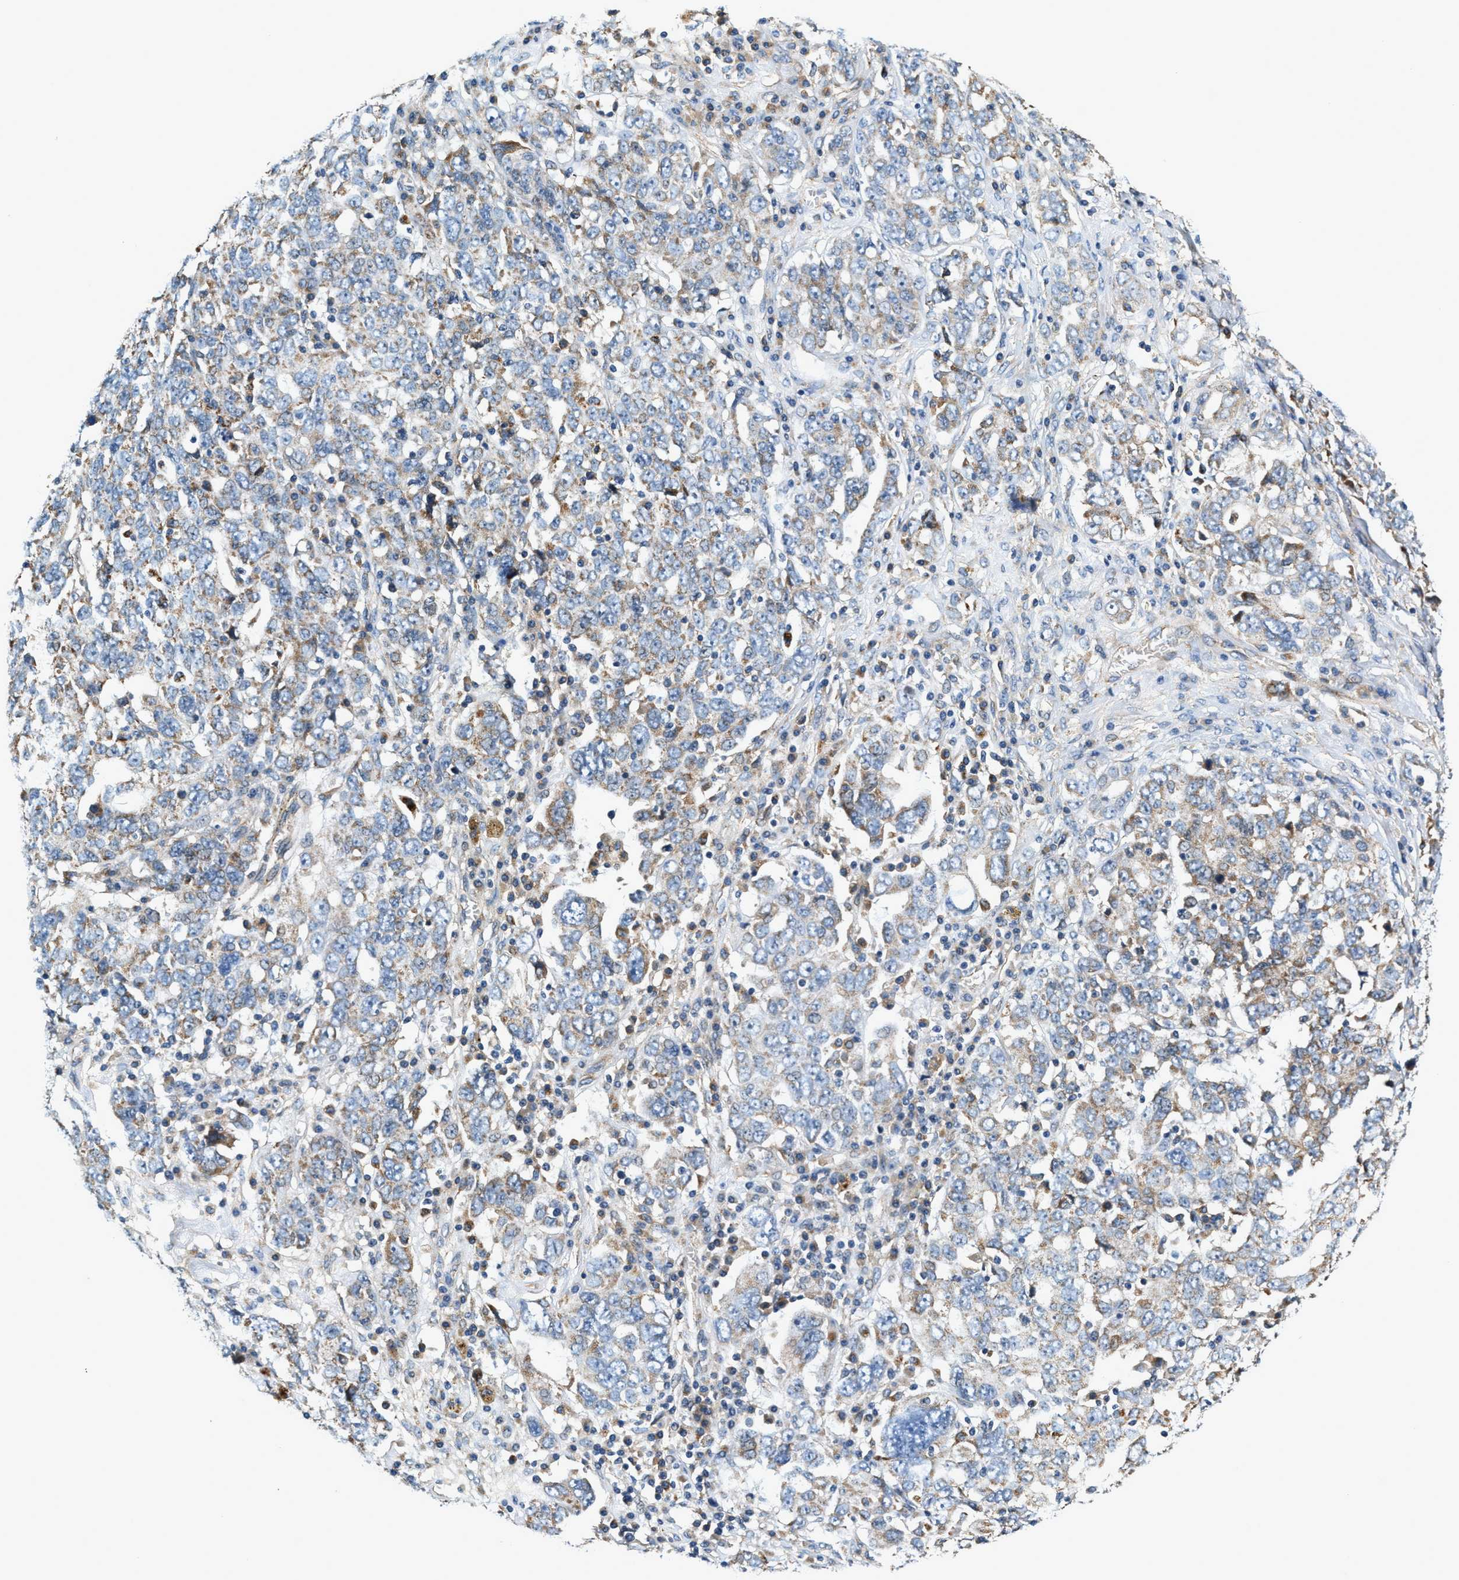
{"staining": {"intensity": "weak", "quantity": "25%-75%", "location": "cytoplasmic/membranous"}, "tissue": "ovarian cancer", "cell_type": "Tumor cells", "image_type": "cancer", "snomed": [{"axis": "morphology", "description": "Carcinoma, endometroid"}, {"axis": "topography", "description": "Ovary"}], "caption": "Immunohistochemical staining of human ovarian endometroid carcinoma reveals low levels of weak cytoplasmic/membranous positivity in about 25%-75% of tumor cells.", "gene": "DUSP10", "patient": {"sex": "female", "age": 62}}